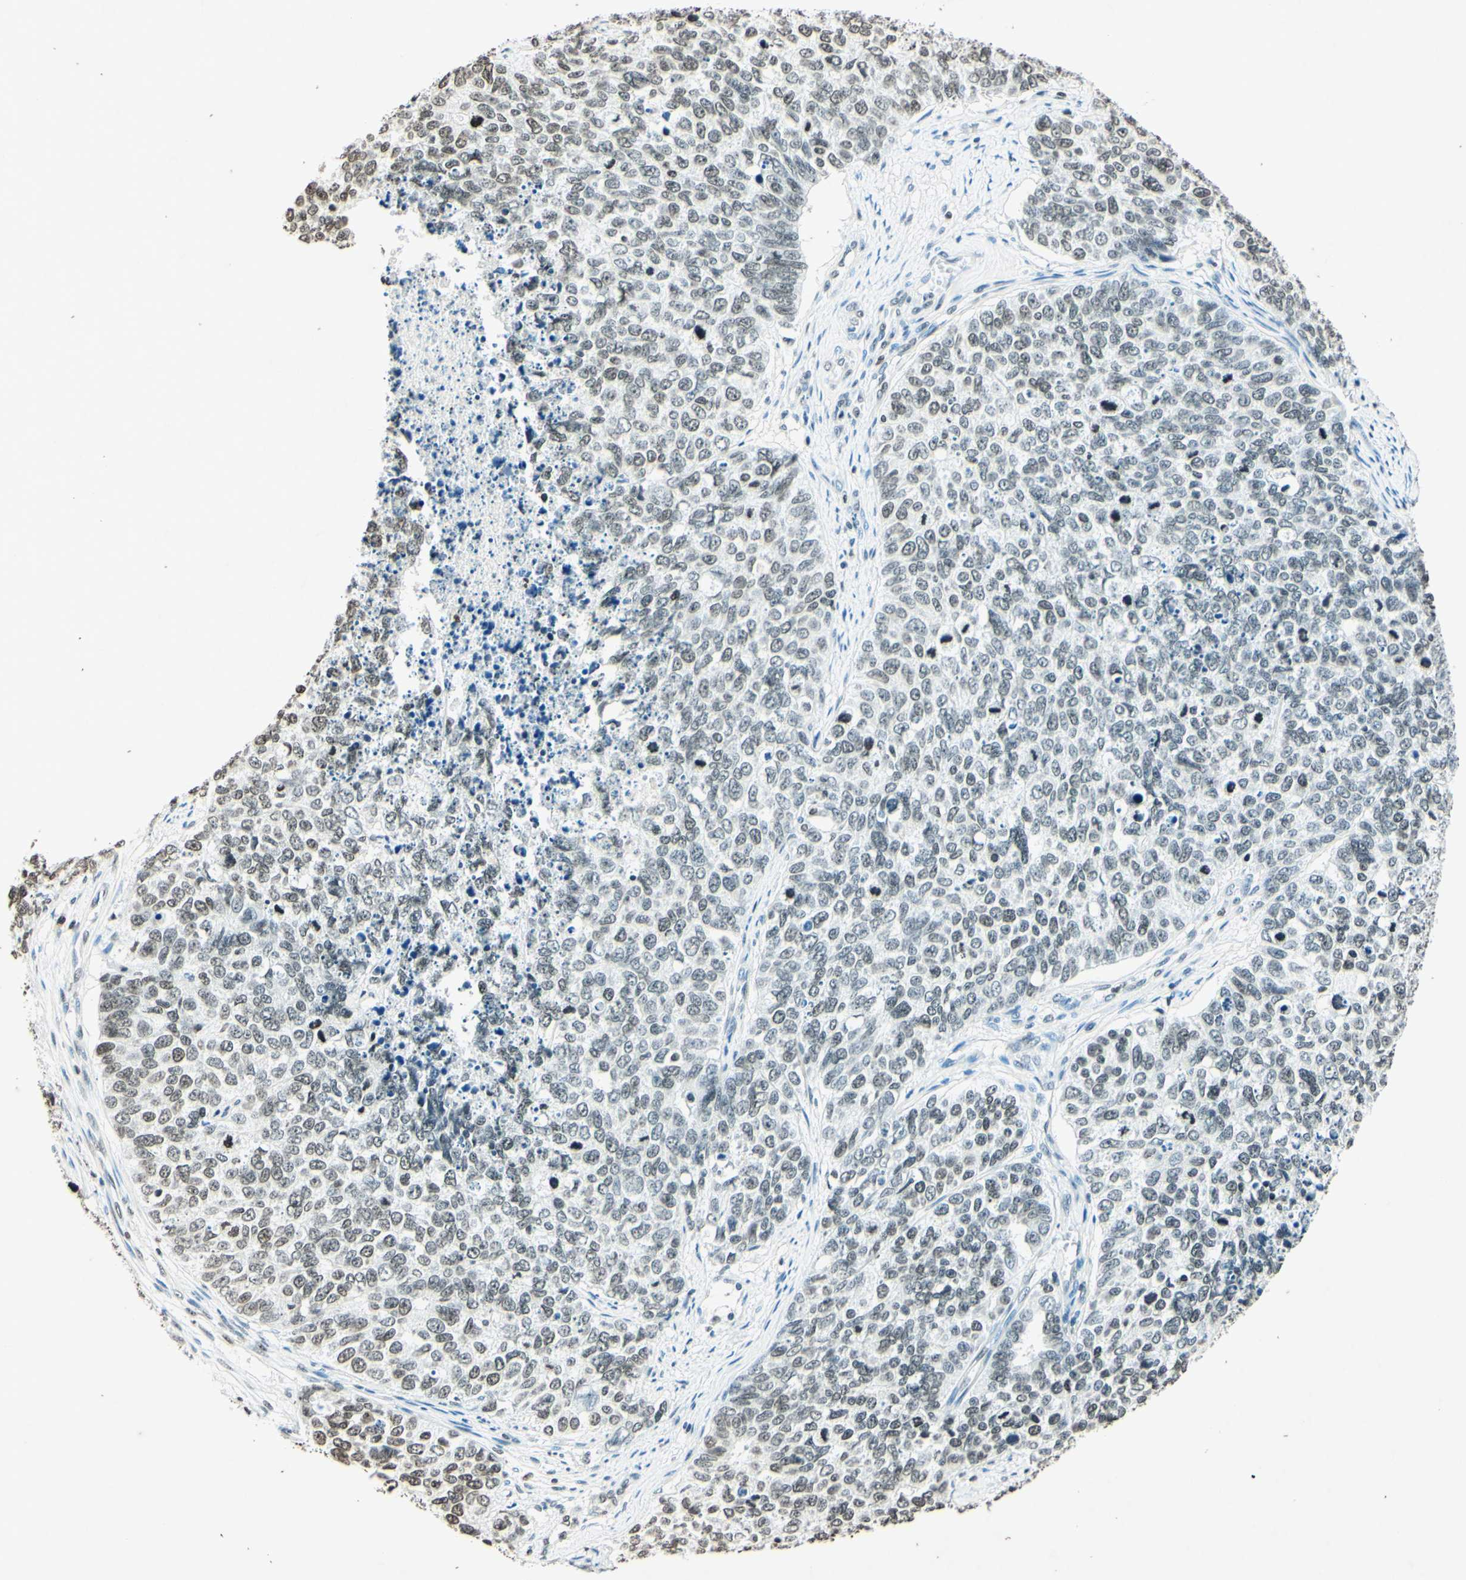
{"staining": {"intensity": "weak", "quantity": "25%-75%", "location": "nuclear"}, "tissue": "cervical cancer", "cell_type": "Tumor cells", "image_type": "cancer", "snomed": [{"axis": "morphology", "description": "Squamous cell carcinoma, NOS"}, {"axis": "topography", "description": "Cervix"}], "caption": "DAB (3,3'-diaminobenzidine) immunohistochemical staining of human squamous cell carcinoma (cervical) shows weak nuclear protein expression in about 25%-75% of tumor cells.", "gene": "MSH2", "patient": {"sex": "female", "age": 63}}